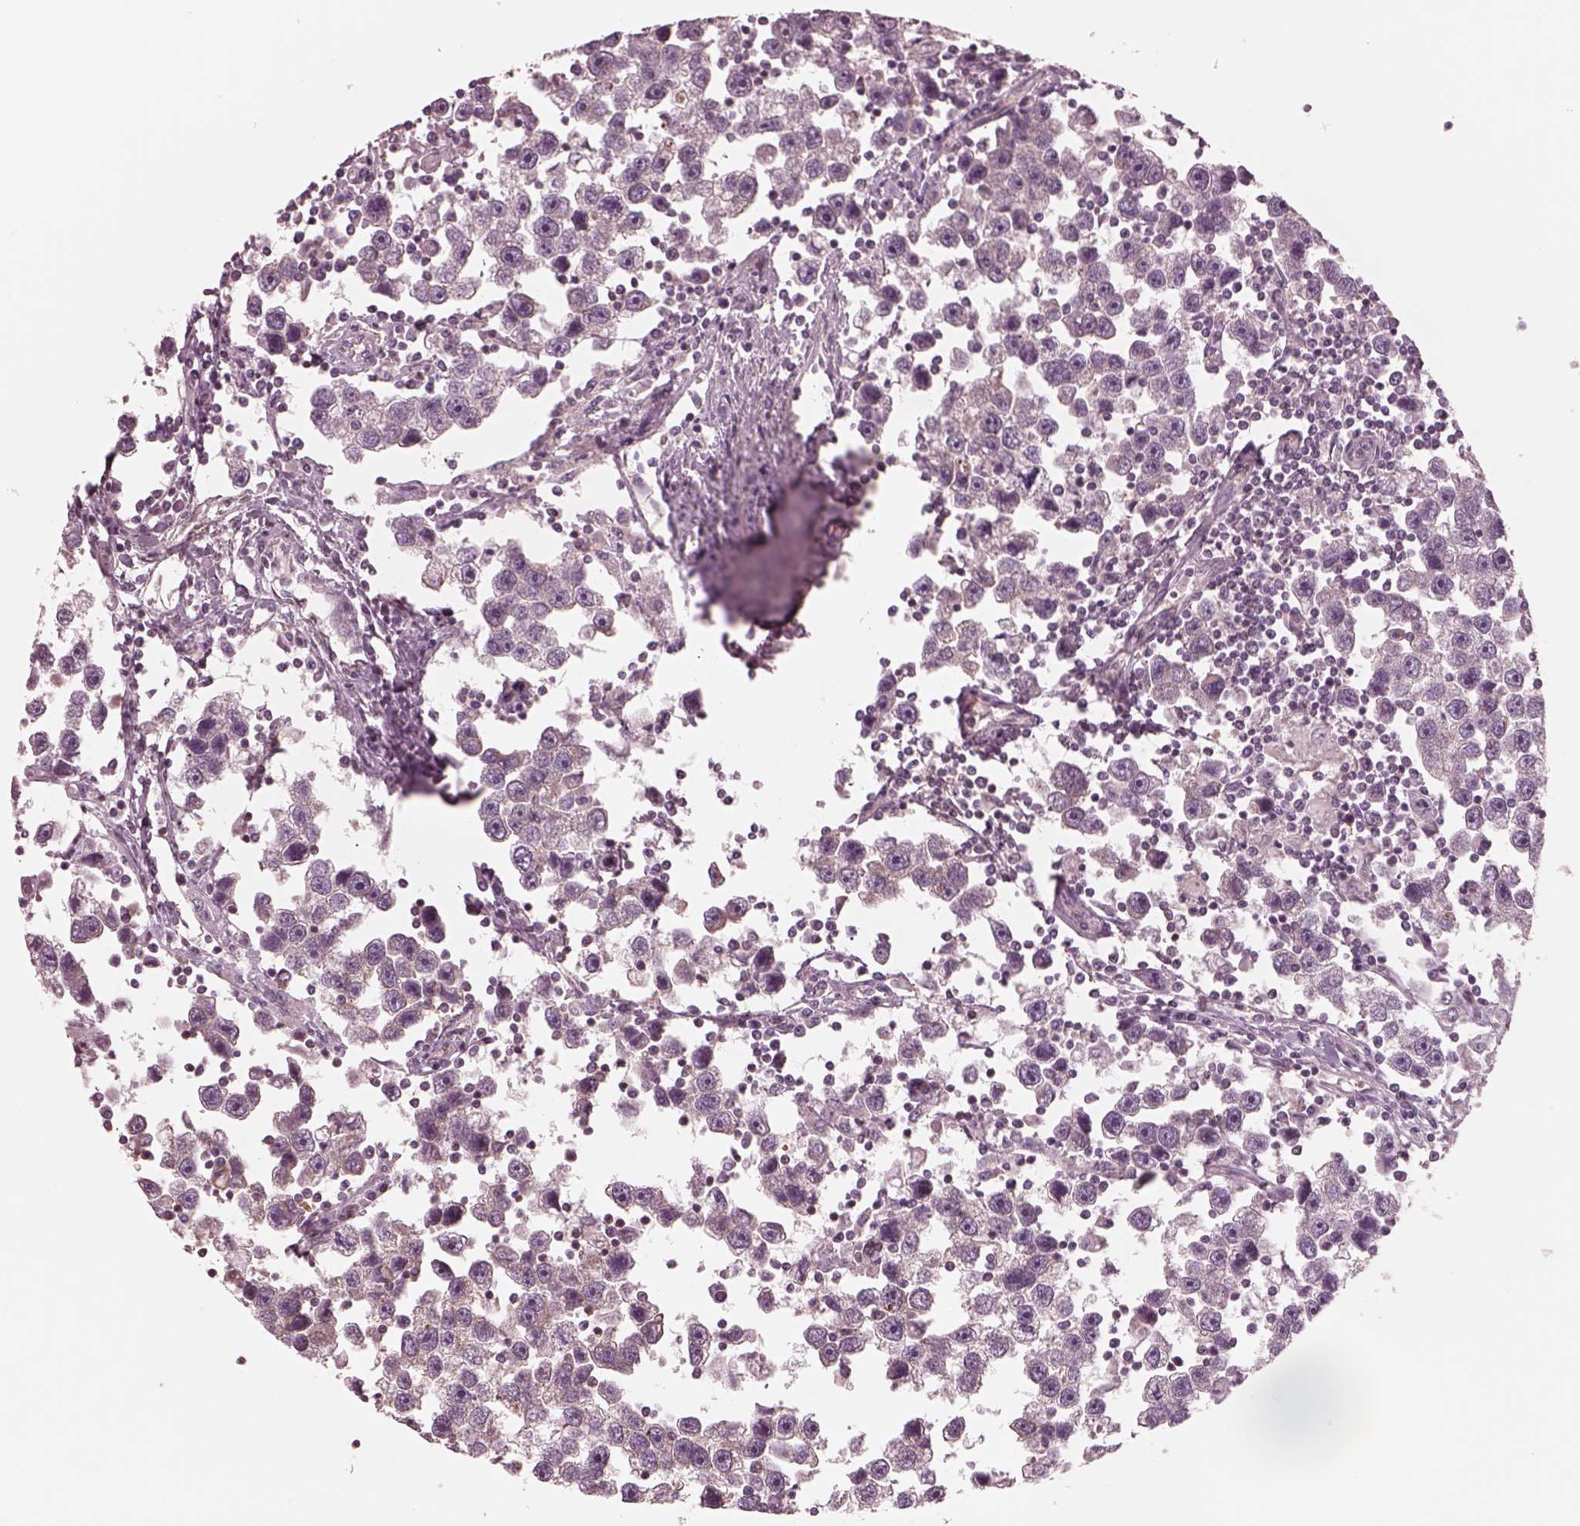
{"staining": {"intensity": "negative", "quantity": "none", "location": "none"}, "tissue": "testis cancer", "cell_type": "Tumor cells", "image_type": "cancer", "snomed": [{"axis": "morphology", "description": "Seminoma, NOS"}, {"axis": "topography", "description": "Testis"}], "caption": "Testis cancer was stained to show a protein in brown. There is no significant expression in tumor cells.", "gene": "STK33", "patient": {"sex": "male", "age": 30}}